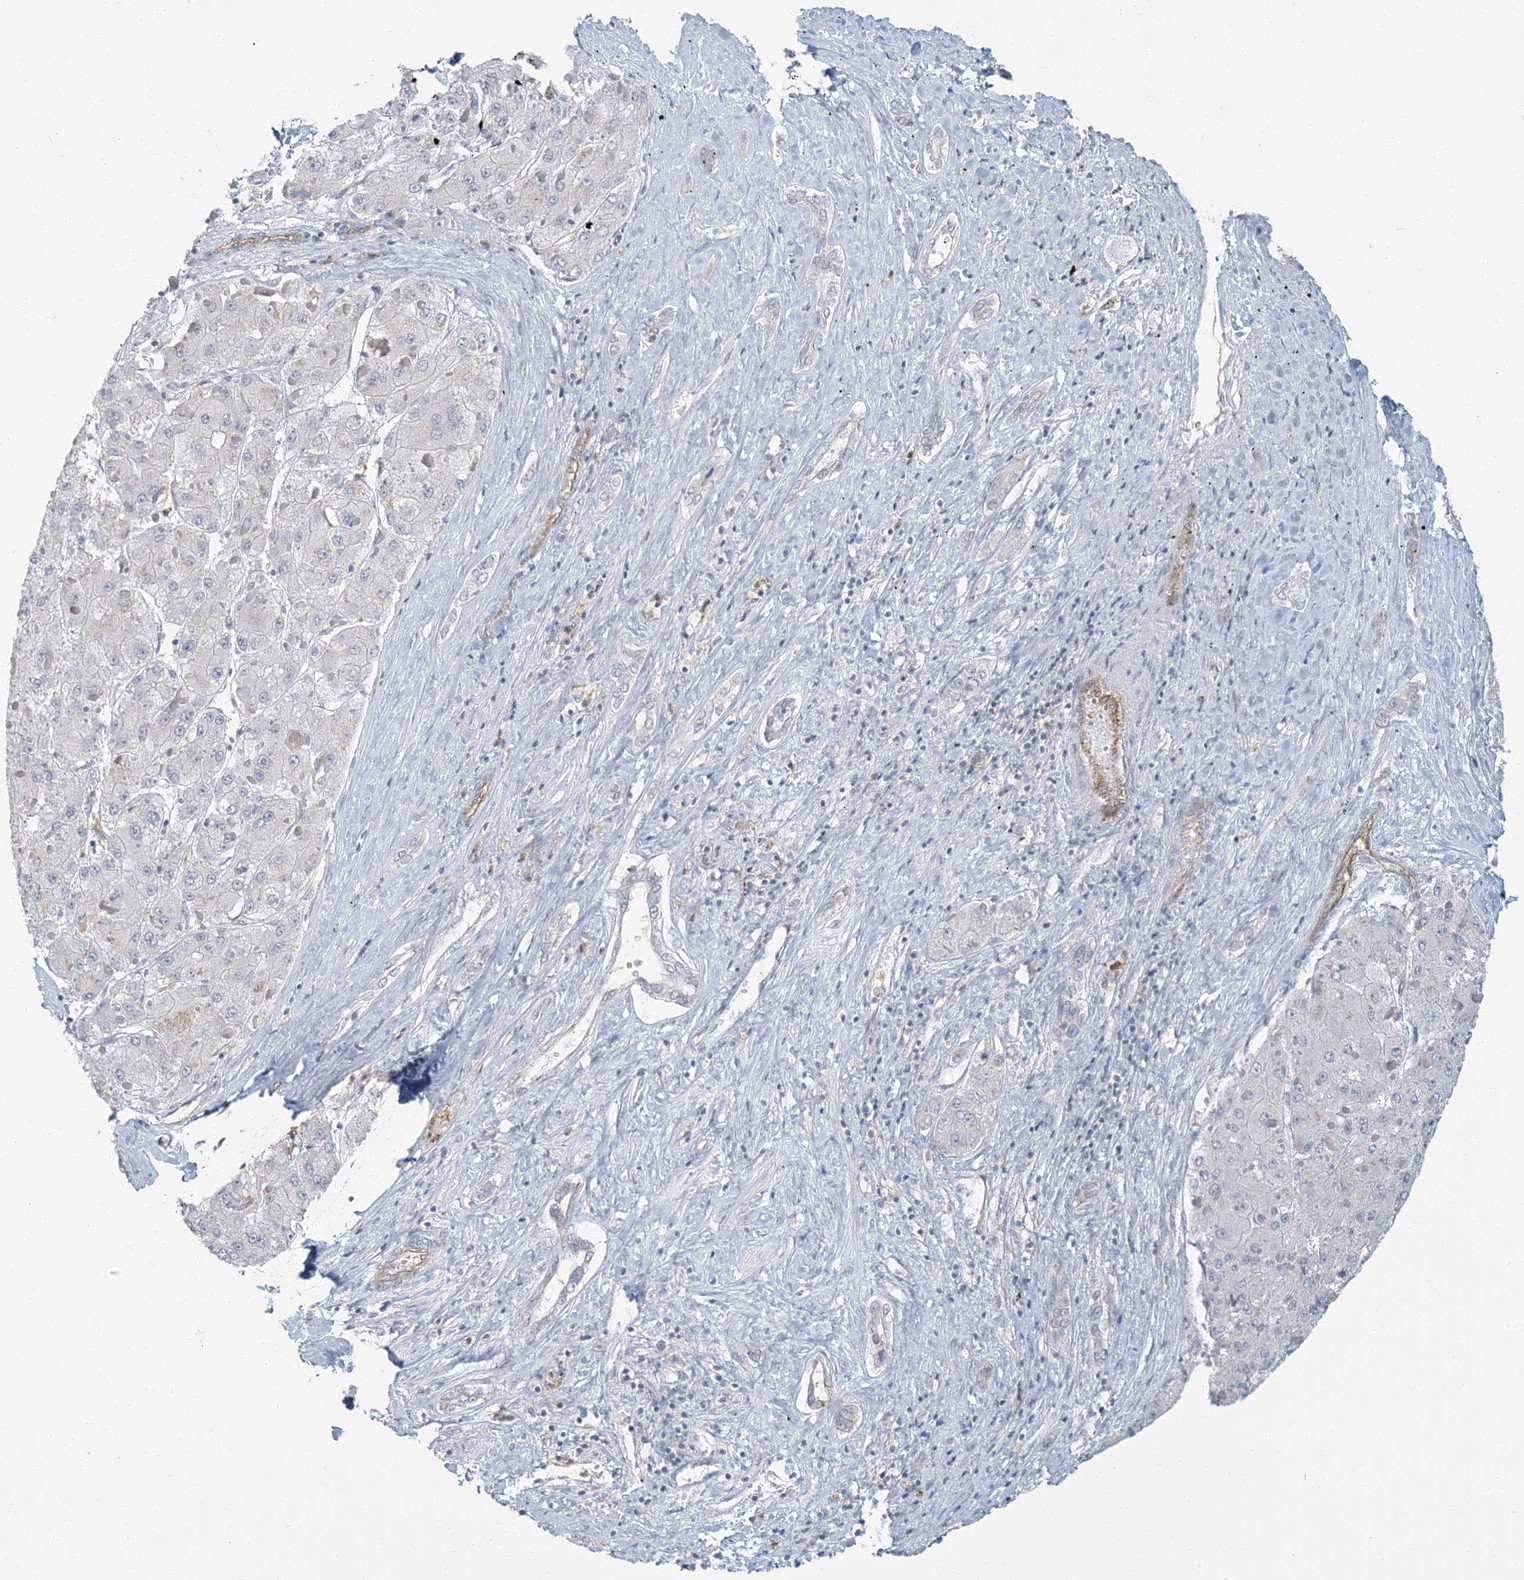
{"staining": {"intensity": "negative", "quantity": "none", "location": "none"}, "tissue": "liver cancer", "cell_type": "Tumor cells", "image_type": "cancer", "snomed": [{"axis": "morphology", "description": "Carcinoma, Hepatocellular, NOS"}, {"axis": "topography", "description": "Liver"}], "caption": "High power microscopy photomicrograph of an immunohistochemistry (IHC) histopathology image of liver cancer, revealing no significant positivity in tumor cells.", "gene": "EPHA4", "patient": {"sex": "female", "age": 73}}